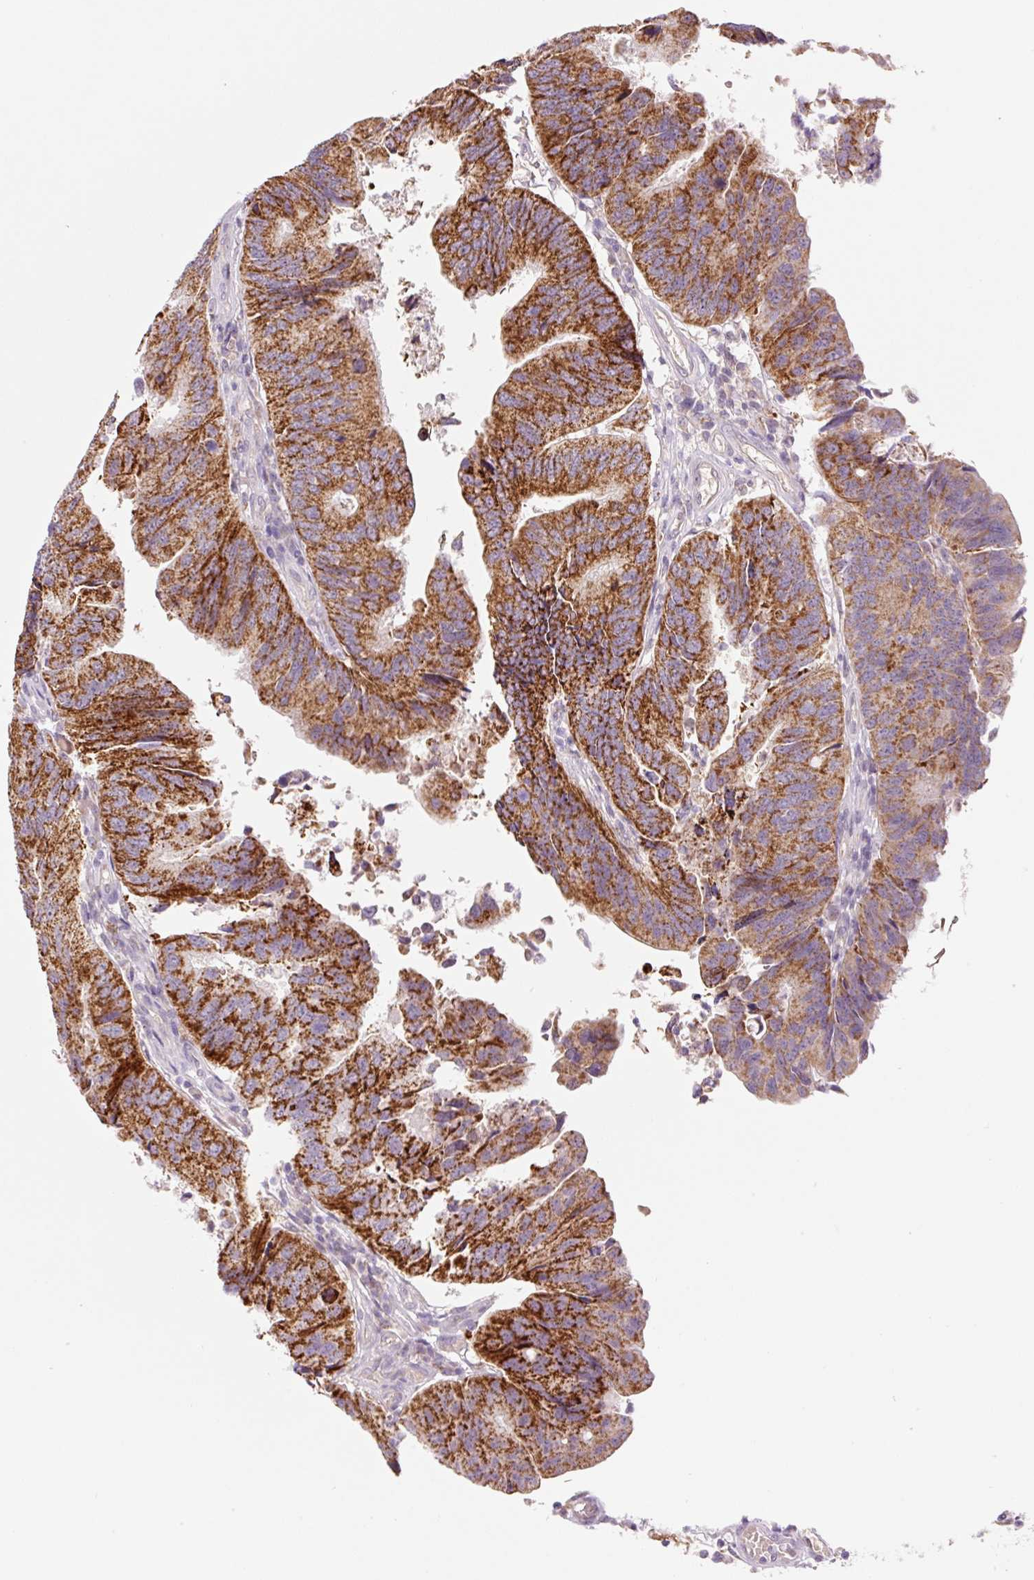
{"staining": {"intensity": "strong", "quantity": ">75%", "location": "cytoplasmic/membranous"}, "tissue": "colorectal cancer", "cell_type": "Tumor cells", "image_type": "cancer", "snomed": [{"axis": "morphology", "description": "Adenocarcinoma, NOS"}, {"axis": "topography", "description": "Colon"}], "caption": "Immunohistochemical staining of colorectal cancer (adenocarcinoma) shows strong cytoplasmic/membranous protein staining in approximately >75% of tumor cells. (DAB = brown stain, brightfield microscopy at high magnification).", "gene": "PCK2", "patient": {"sex": "female", "age": 67}}